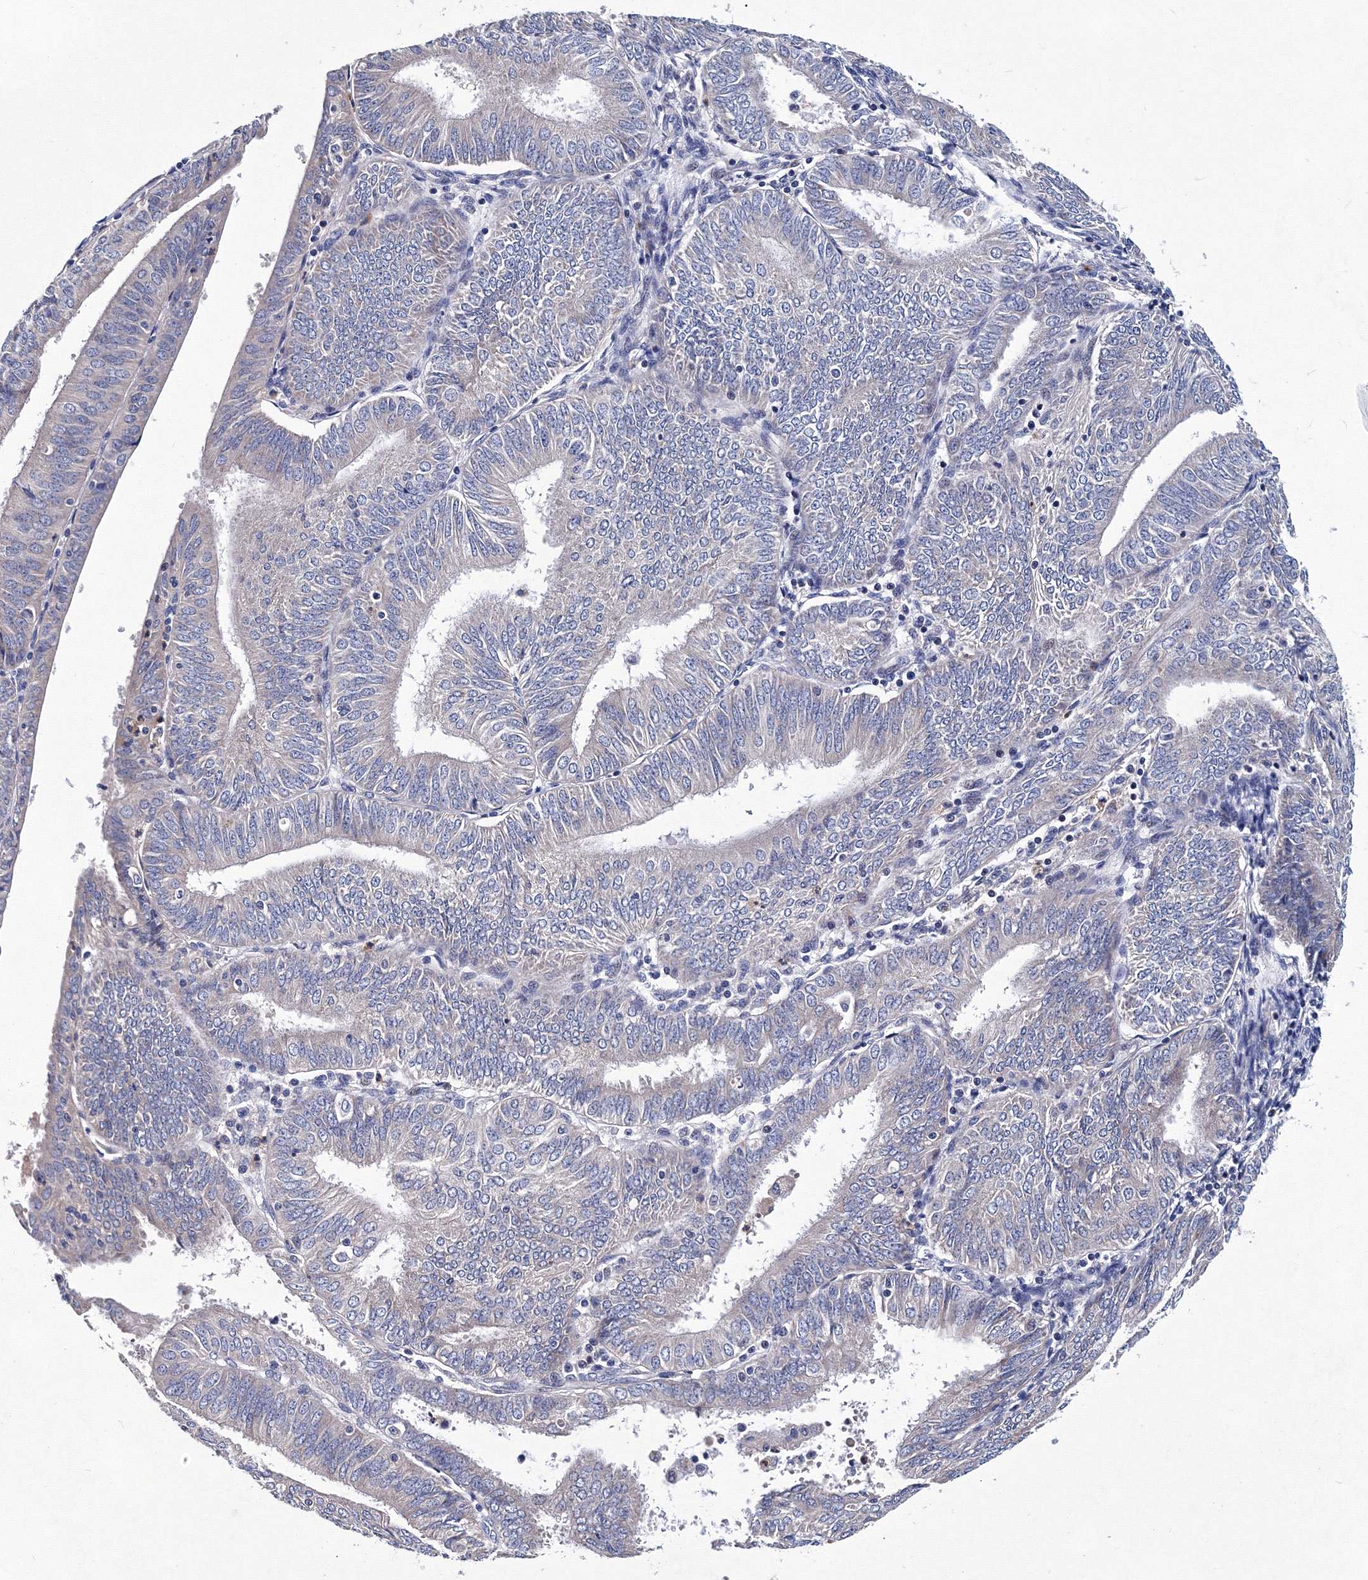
{"staining": {"intensity": "negative", "quantity": "none", "location": "none"}, "tissue": "endometrial cancer", "cell_type": "Tumor cells", "image_type": "cancer", "snomed": [{"axis": "morphology", "description": "Adenocarcinoma, NOS"}, {"axis": "topography", "description": "Endometrium"}], "caption": "Immunohistochemistry histopathology image of human endometrial cancer (adenocarcinoma) stained for a protein (brown), which shows no expression in tumor cells.", "gene": "TRPM2", "patient": {"sex": "female", "age": 58}}